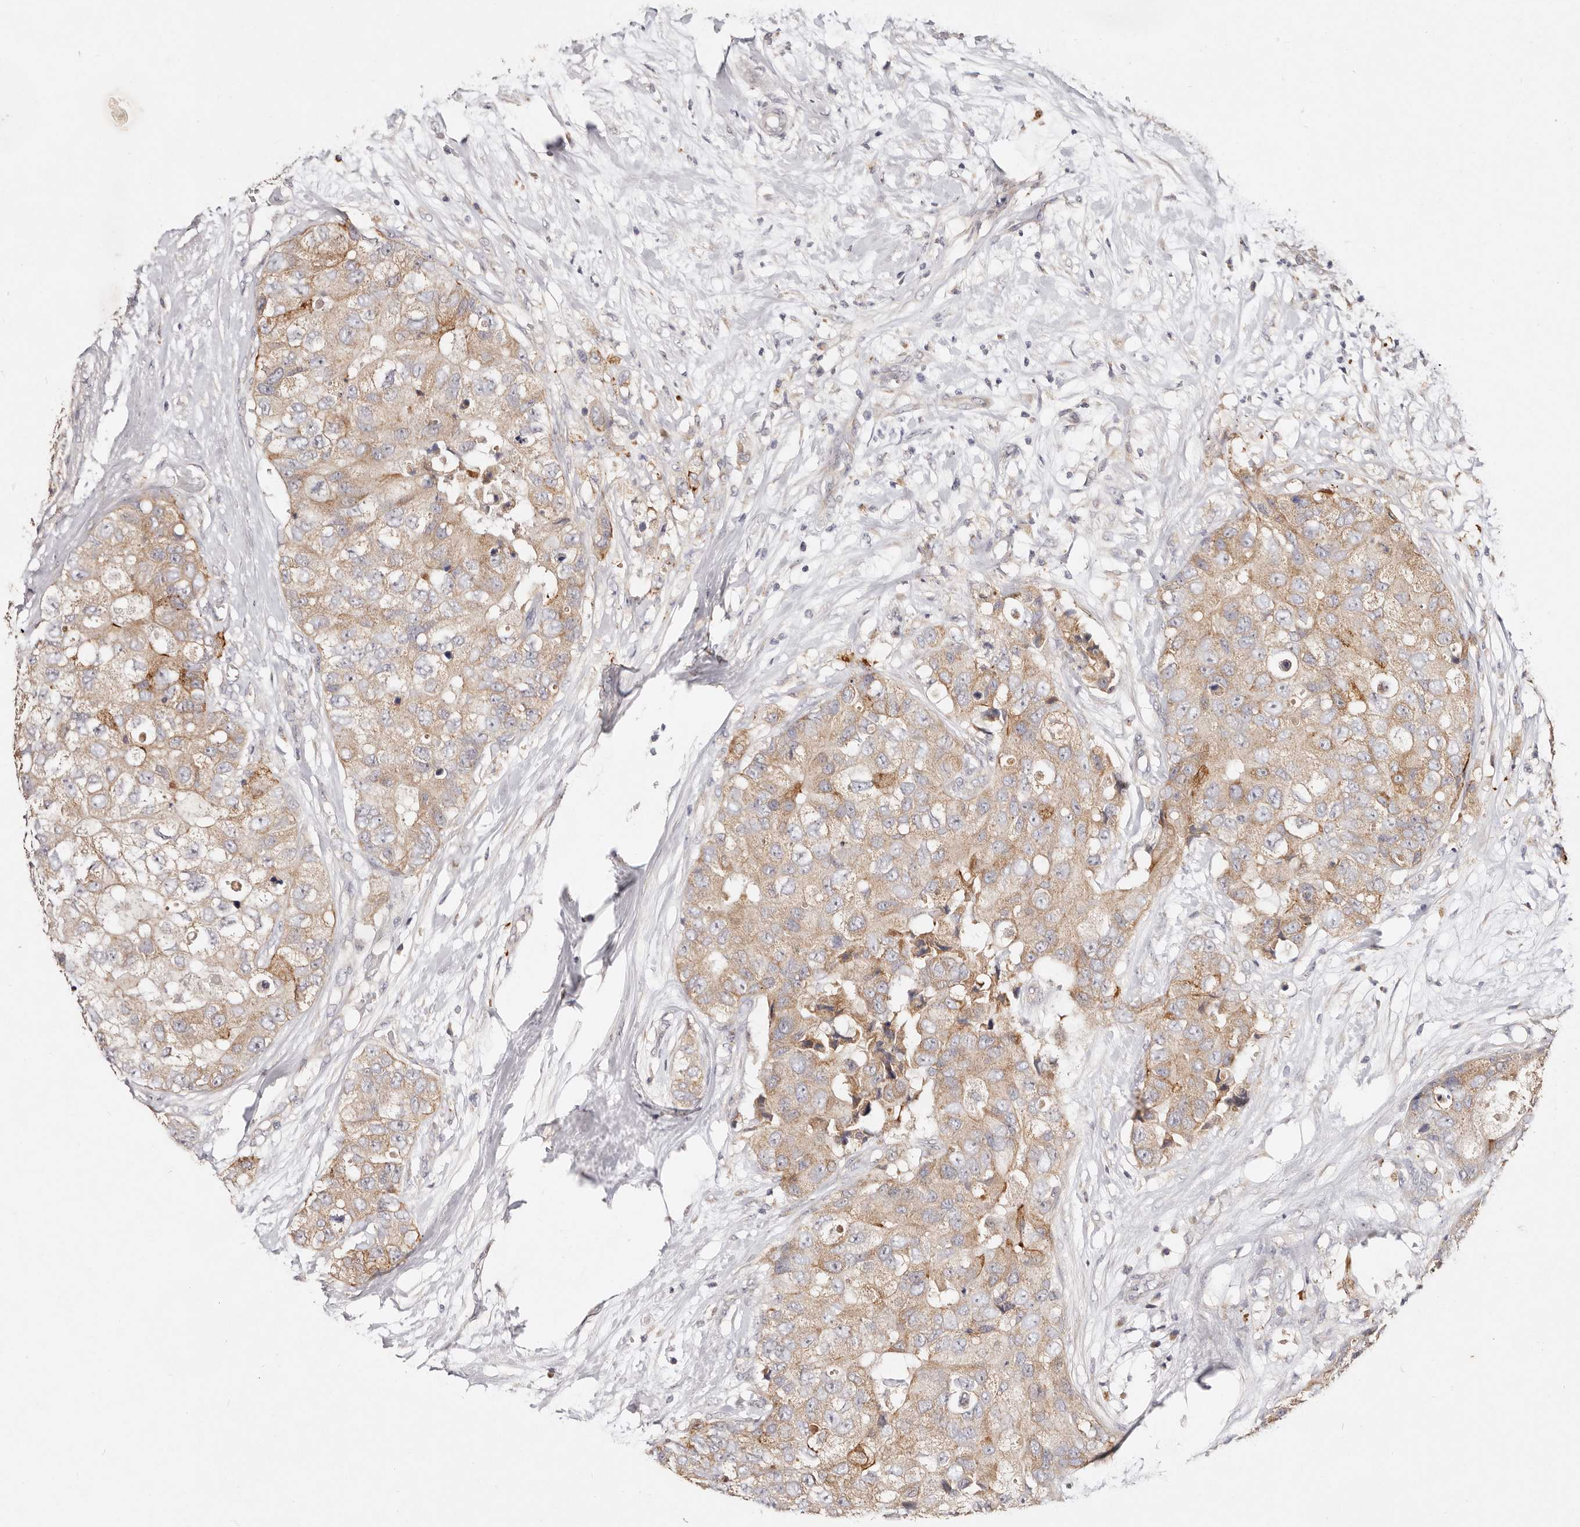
{"staining": {"intensity": "moderate", "quantity": ">75%", "location": "cytoplasmic/membranous"}, "tissue": "breast cancer", "cell_type": "Tumor cells", "image_type": "cancer", "snomed": [{"axis": "morphology", "description": "Duct carcinoma"}, {"axis": "topography", "description": "Breast"}], "caption": "Immunohistochemical staining of human breast cancer reveals medium levels of moderate cytoplasmic/membranous staining in approximately >75% of tumor cells. (DAB IHC, brown staining for protein, blue staining for nuclei).", "gene": "VIPAS39", "patient": {"sex": "female", "age": 62}}